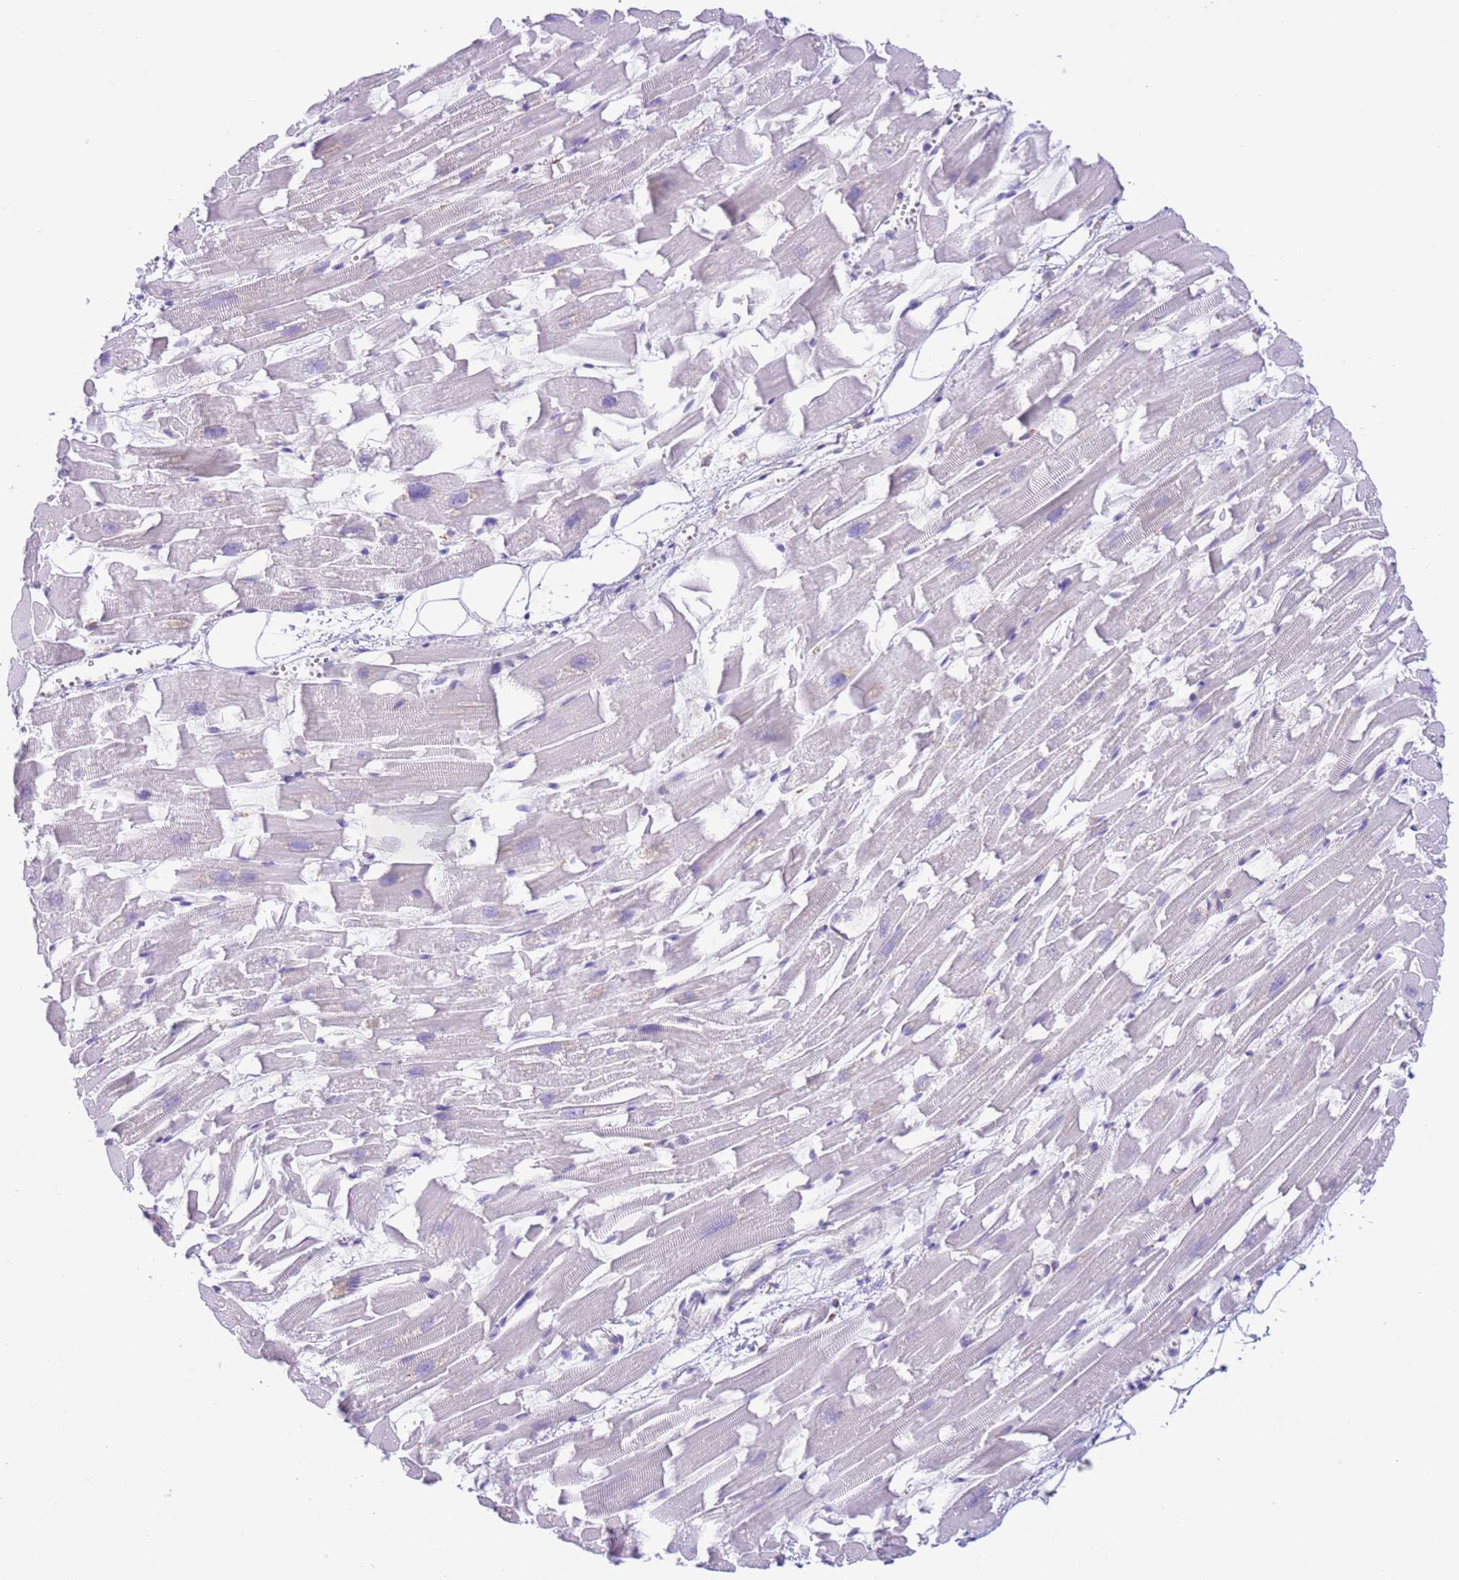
{"staining": {"intensity": "negative", "quantity": "none", "location": "none"}, "tissue": "heart muscle", "cell_type": "Cardiomyocytes", "image_type": "normal", "snomed": [{"axis": "morphology", "description": "Normal tissue, NOS"}, {"axis": "topography", "description": "Heart"}], "caption": "Immunohistochemical staining of normal heart muscle exhibits no significant expression in cardiomyocytes.", "gene": "VARS1", "patient": {"sex": "female", "age": 64}}